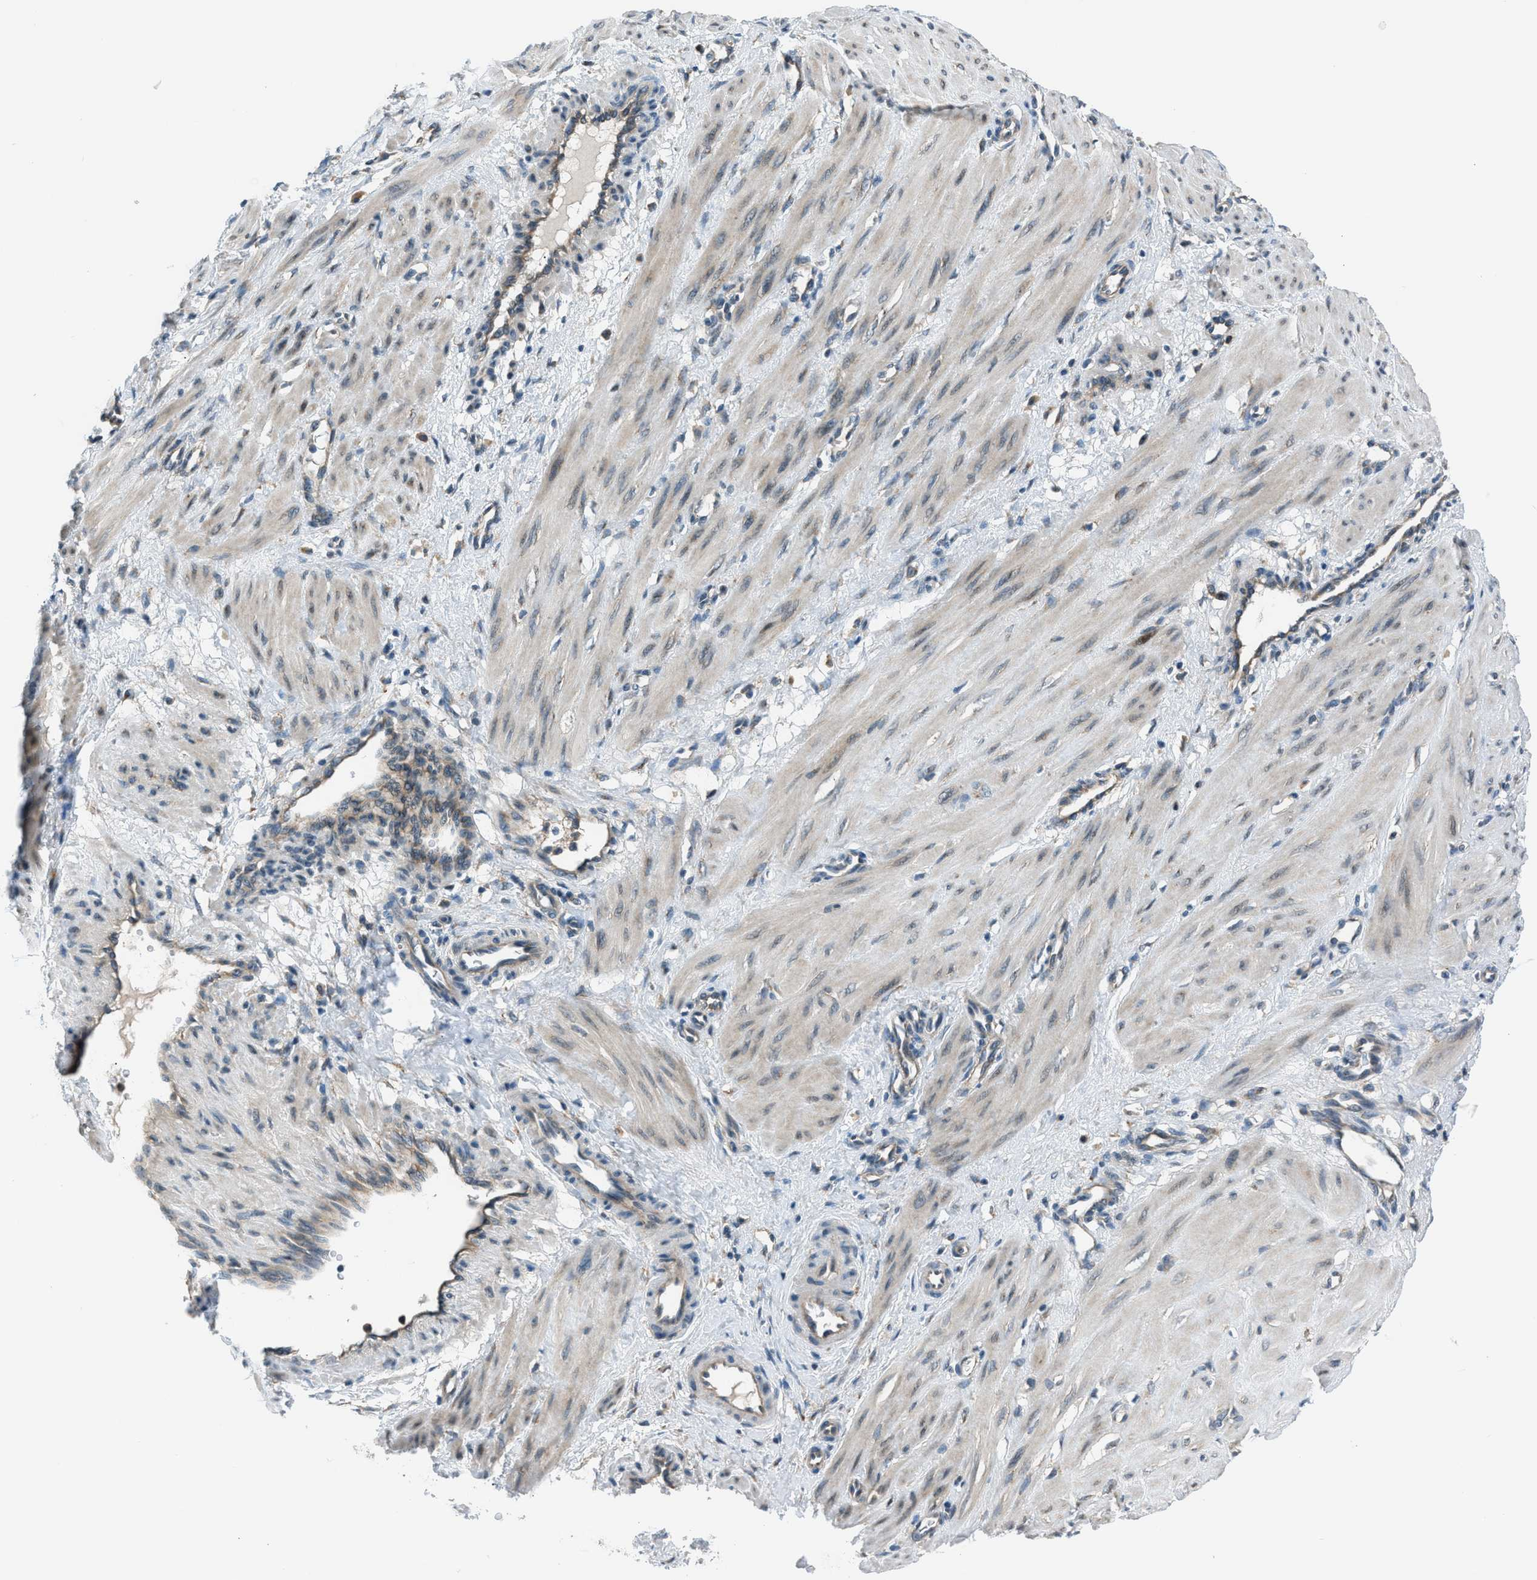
{"staining": {"intensity": "weak", "quantity": ">75%", "location": "cytoplasmic/membranous"}, "tissue": "smooth muscle", "cell_type": "Smooth muscle cells", "image_type": "normal", "snomed": [{"axis": "morphology", "description": "Normal tissue, NOS"}, {"axis": "topography", "description": "Endometrium"}], "caption": "Smooth muscle was stained to show a protein in brown. There is low levels of weak cytoplasmic/membranous expression in about >75% of smooth muscle cells. The protein is shown in brown color, while the nuclei are stained blue.", "gene": "EDARADD", "patient": {"sex": "female", "age": 33}}